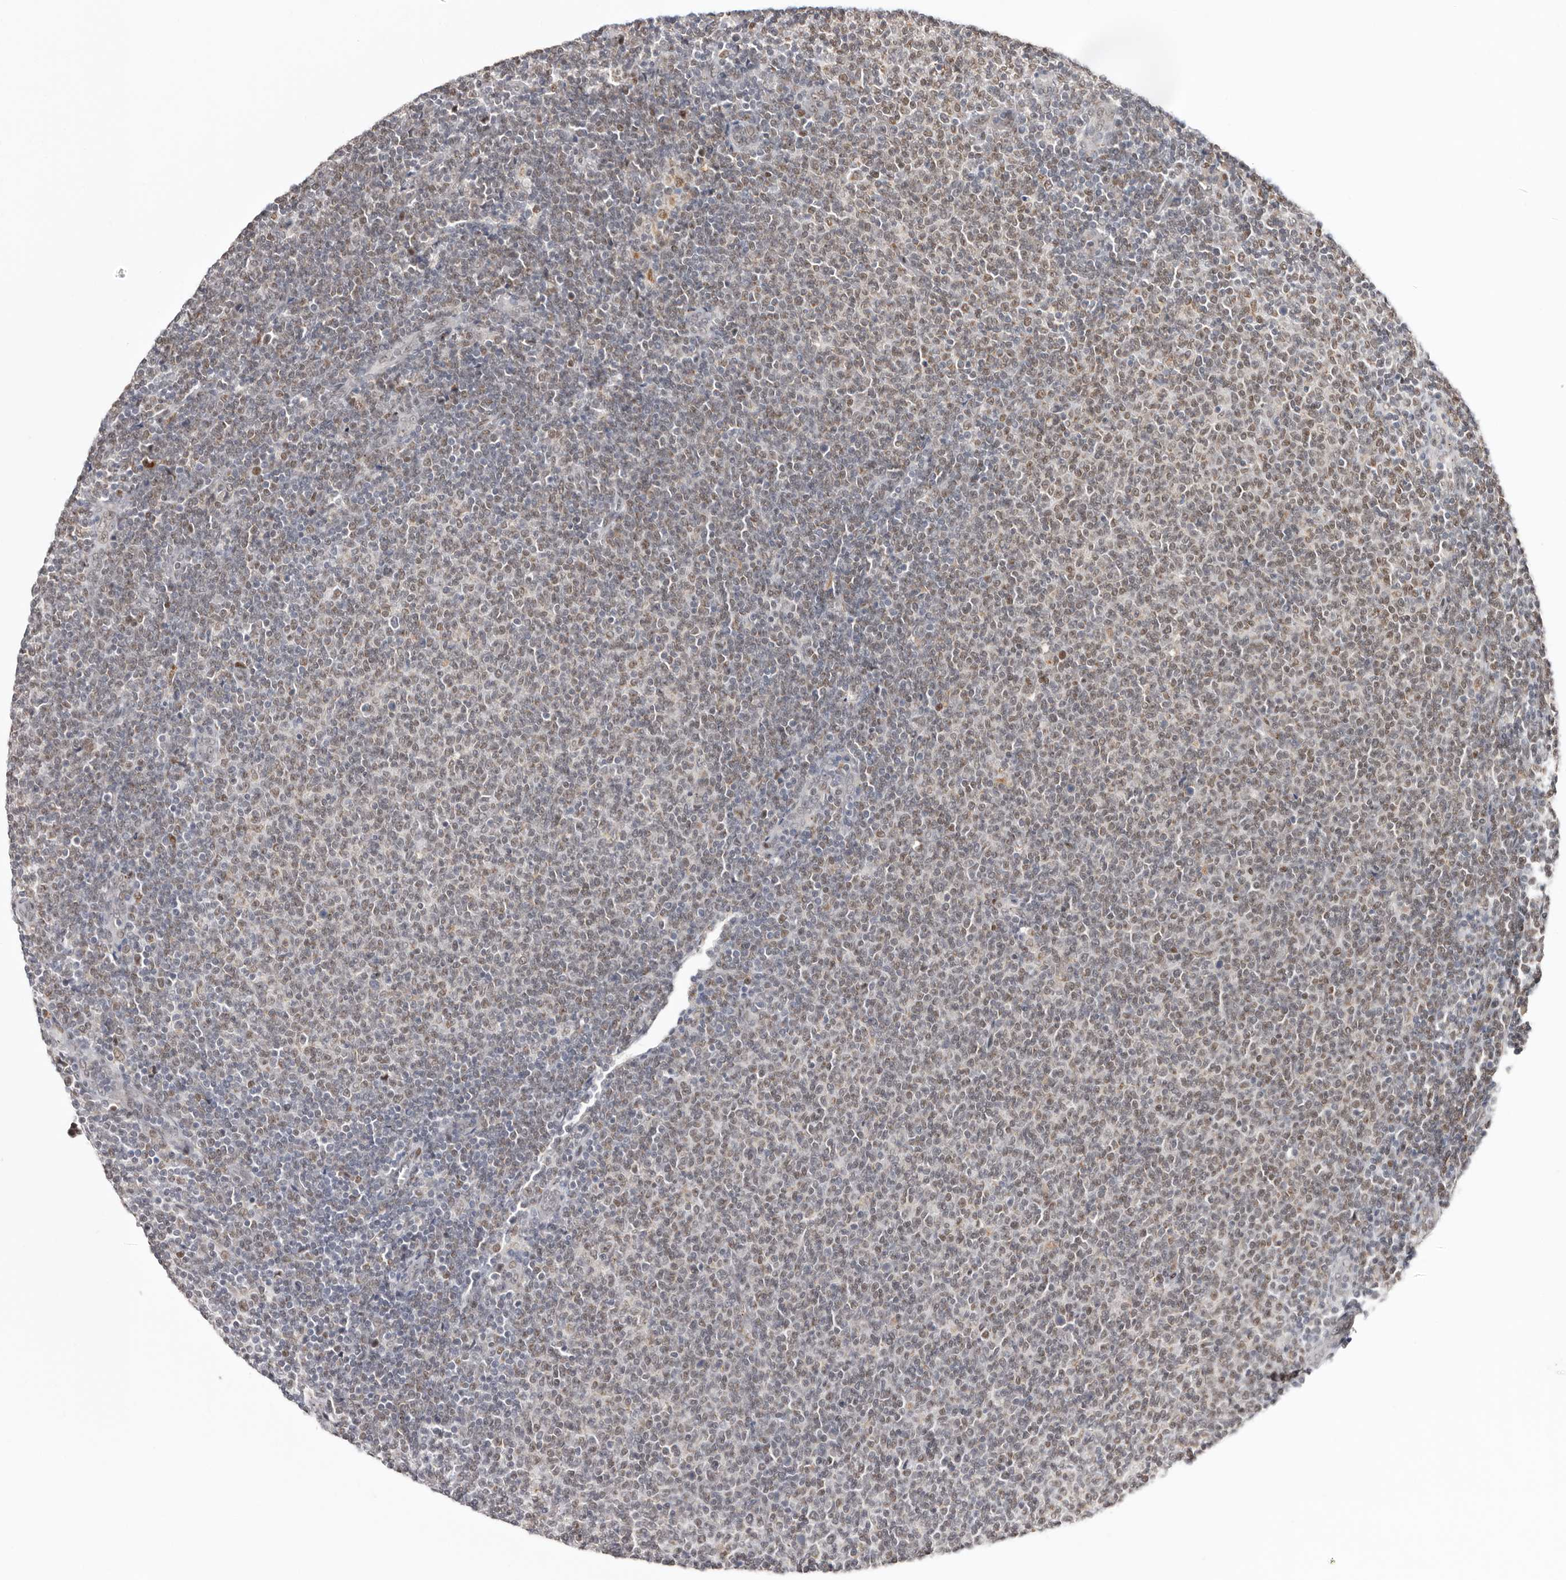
{"staining": {"intensity": "weak", "quantity": "25%-75%", "location": "nuclear"}, "tissue": "lymphoma", "cell_type": "Tumor cells", "image_type": "cancer", "snomed": [{"axis": "morphology", "description": "Malignant lymphoma, non-Hodgkin's type, Low grade"}, {"axis": "topography", "description": "Lymph node"}], "caption": "Protein expression analysis of low-grade malignant lymphoma, non-Hodgkin's type shows weak nuclear staining in approximately 25%-75% of tumor cells. (IHC, brightfield microscopy, high magnification).", "gene": "SMAD7", "patient": {"sex": "male", "age": 66}}